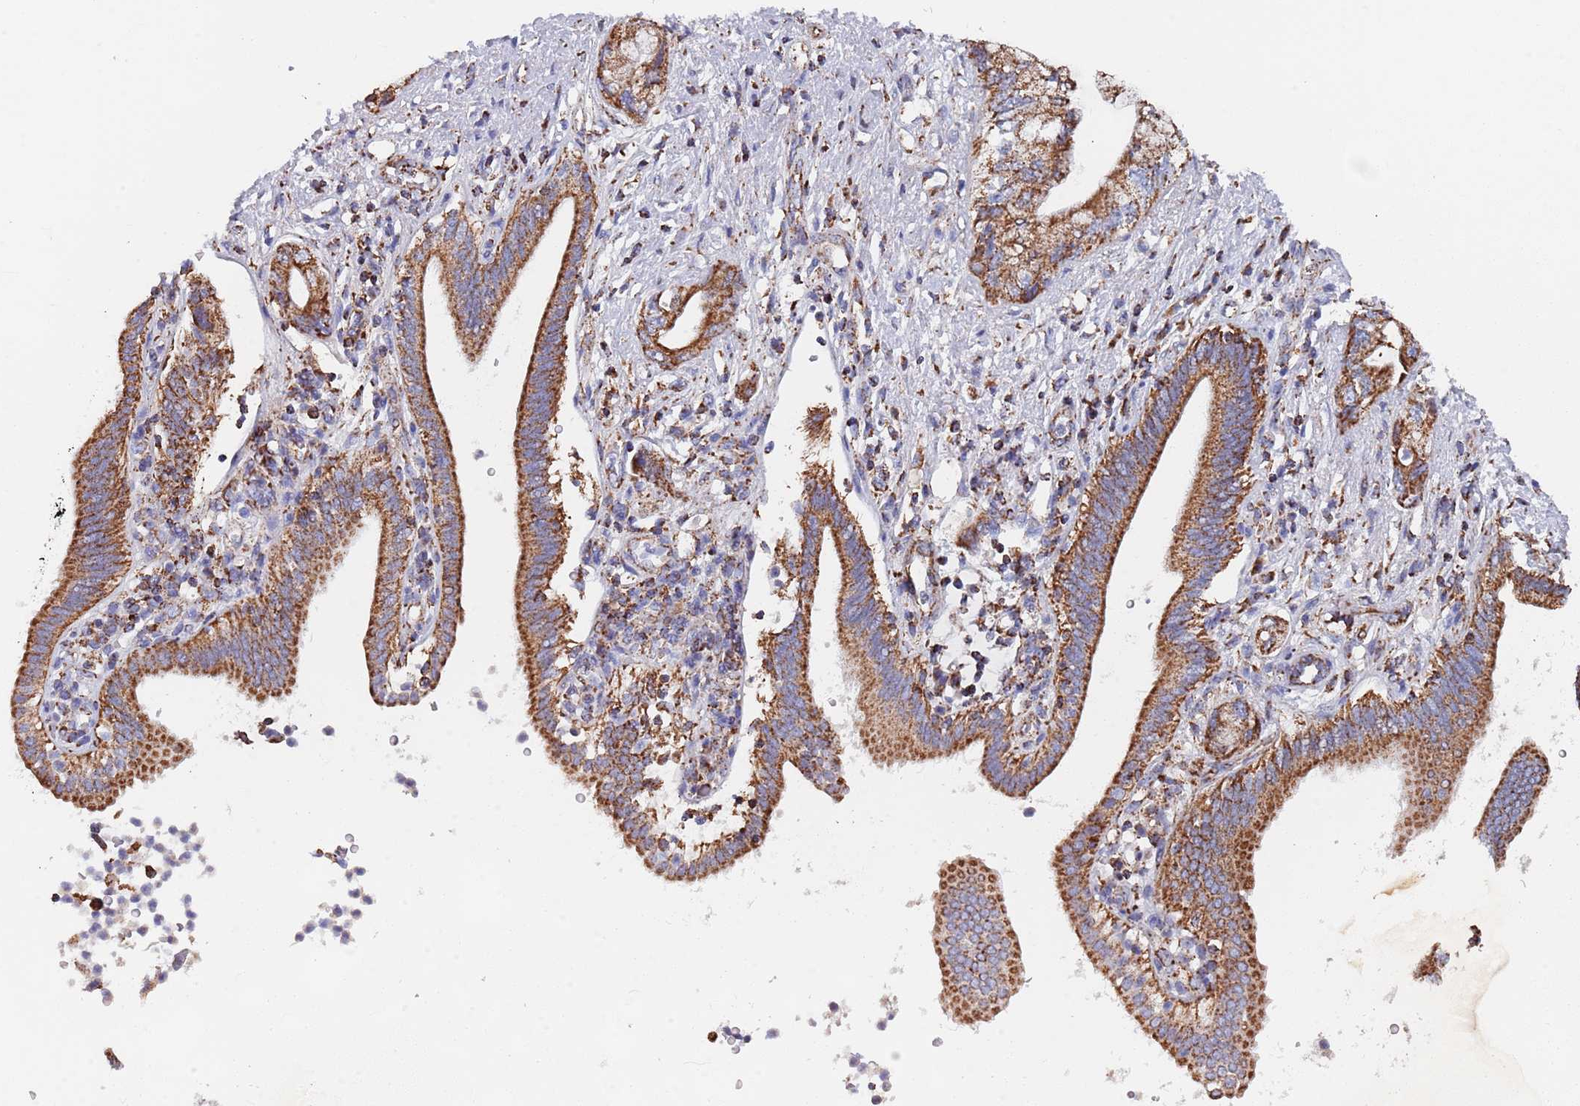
{"staining": {"intensity": "strong", "quantity": ">75%", "location": "cytoplasmic/membranous"}, "tissue": "pancreatic cancer", "cell_type": "Tumor cells", "image_type": "cancer", "snomed": [{"axis": "morphology", "description": "Adenocarcinoma, NOS"}, {"axis": "topography", "description": "Pancreas"}], "caption": "Pancreatic adenocarcinoma tissue displays strong cytoplasmic/membranous positivity in approximately >75% of tumor cells, visualized by immunohistochemistry.", "gene": "PGP", "patient": {"sex": "female", "age": 73}}